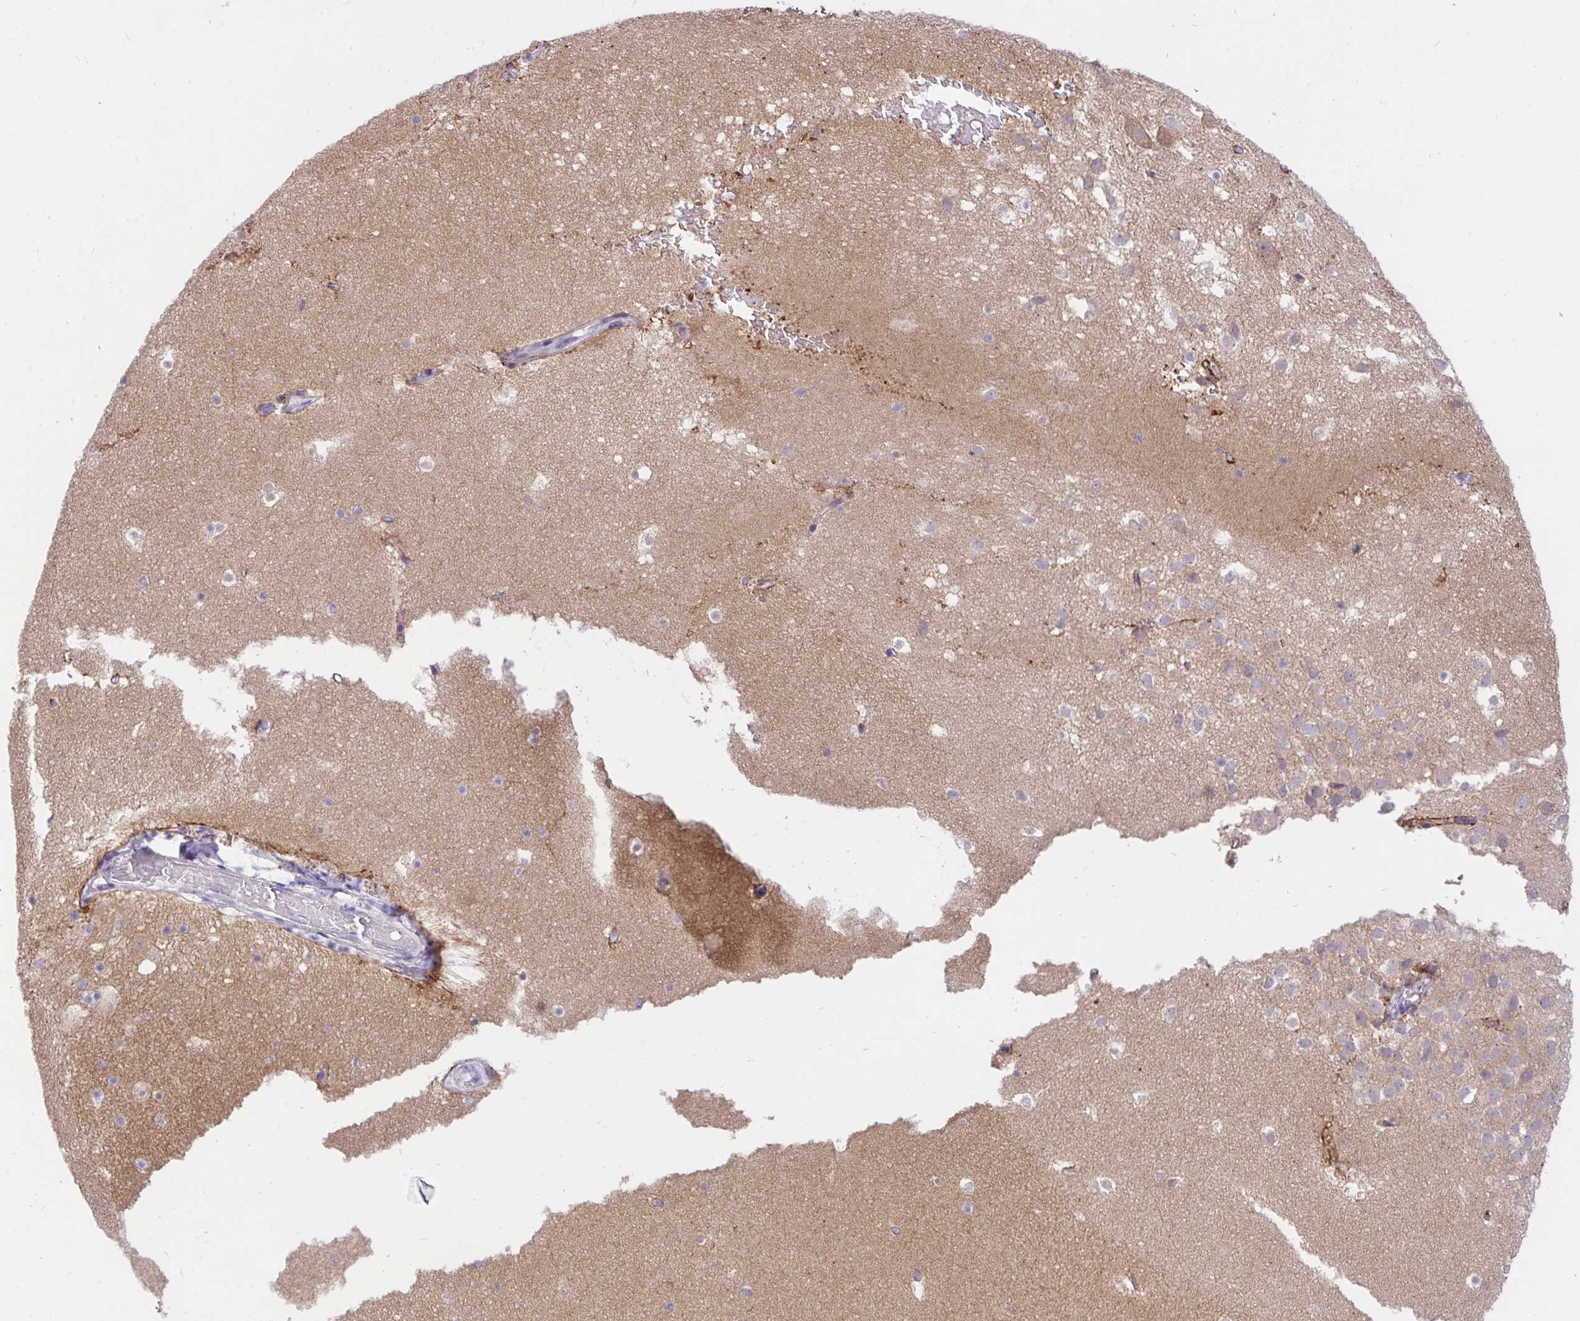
{"staining": {"intensity": "negative", "quantity": "none", "location": "none"}, "tissue": "hippocampus", "cell_type": "Glial cells", "image_type": "normal", "snomed": [{"axis": "morphology", "description": "Normal tissue, NOS"}, {"axis": "topography", "description": "Hippocampus"}], "caption": "The micrograph displays no staining of glial cells in benign hippocampus.", "gene": "TLN2", "patient": {"sex": "male", "age": 26}}